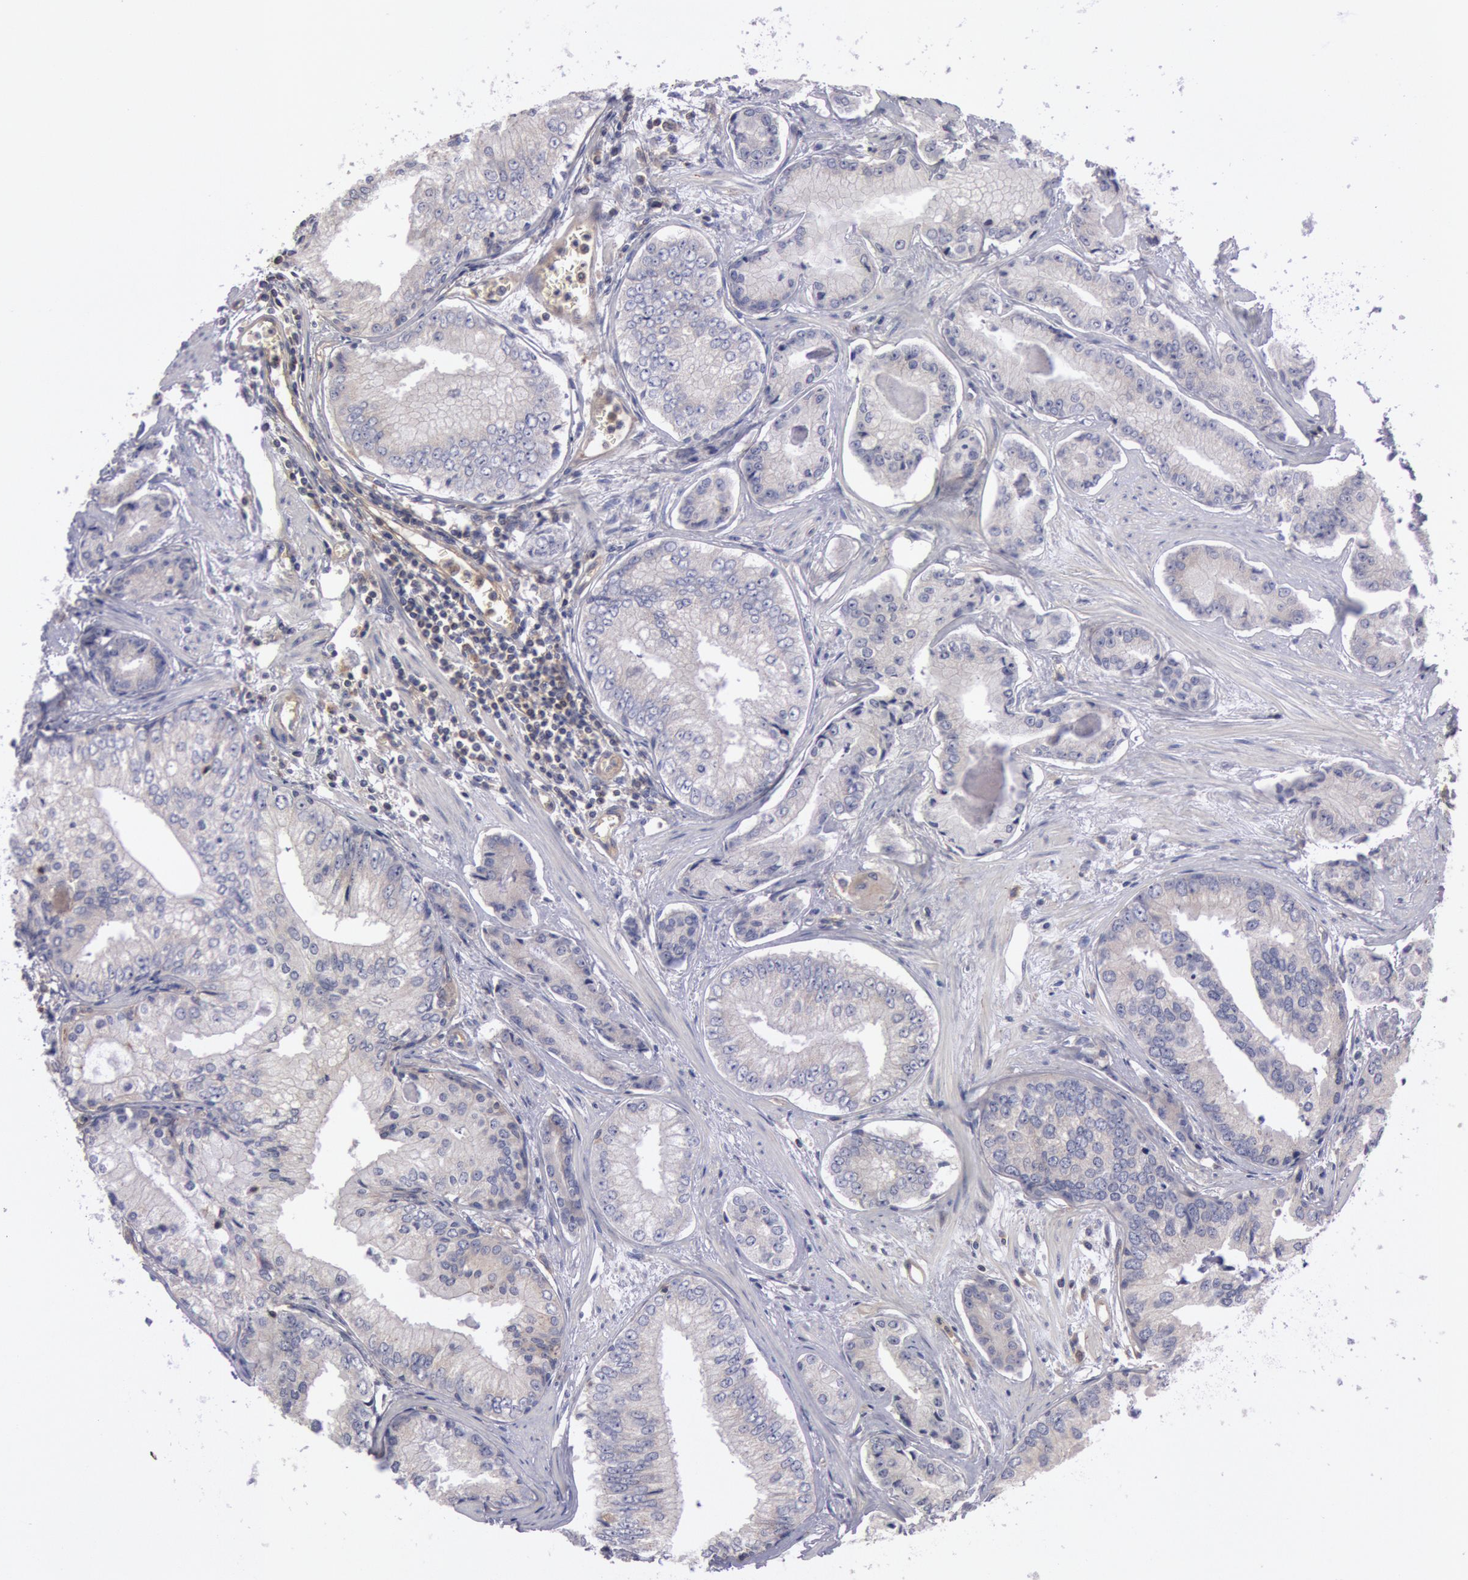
{"staining": {"intensity": "weak", "quantity": "<25%", "location": "cytoplasmic/membranous"}, "tissue": "prostate cancer", "cell_type": "Tumor cells", "image_type": "cancer", "snomed": [{"axis": "morphology", "description": "Adenocarcinoma, High grade"}, {"axis": "topography", "description": "Prostate"}], "caption": "Immunohistochemistry photomicrograph of neoplastic tissue: human adenocarcinoma (high-grade) (prostate) stained with DAB (3,3'-diaminobenzidine) reveals no significant protein positivity in tumor cells.", "gene": "PIK3R1", "patient": {"sex": "male", "age": 56}}